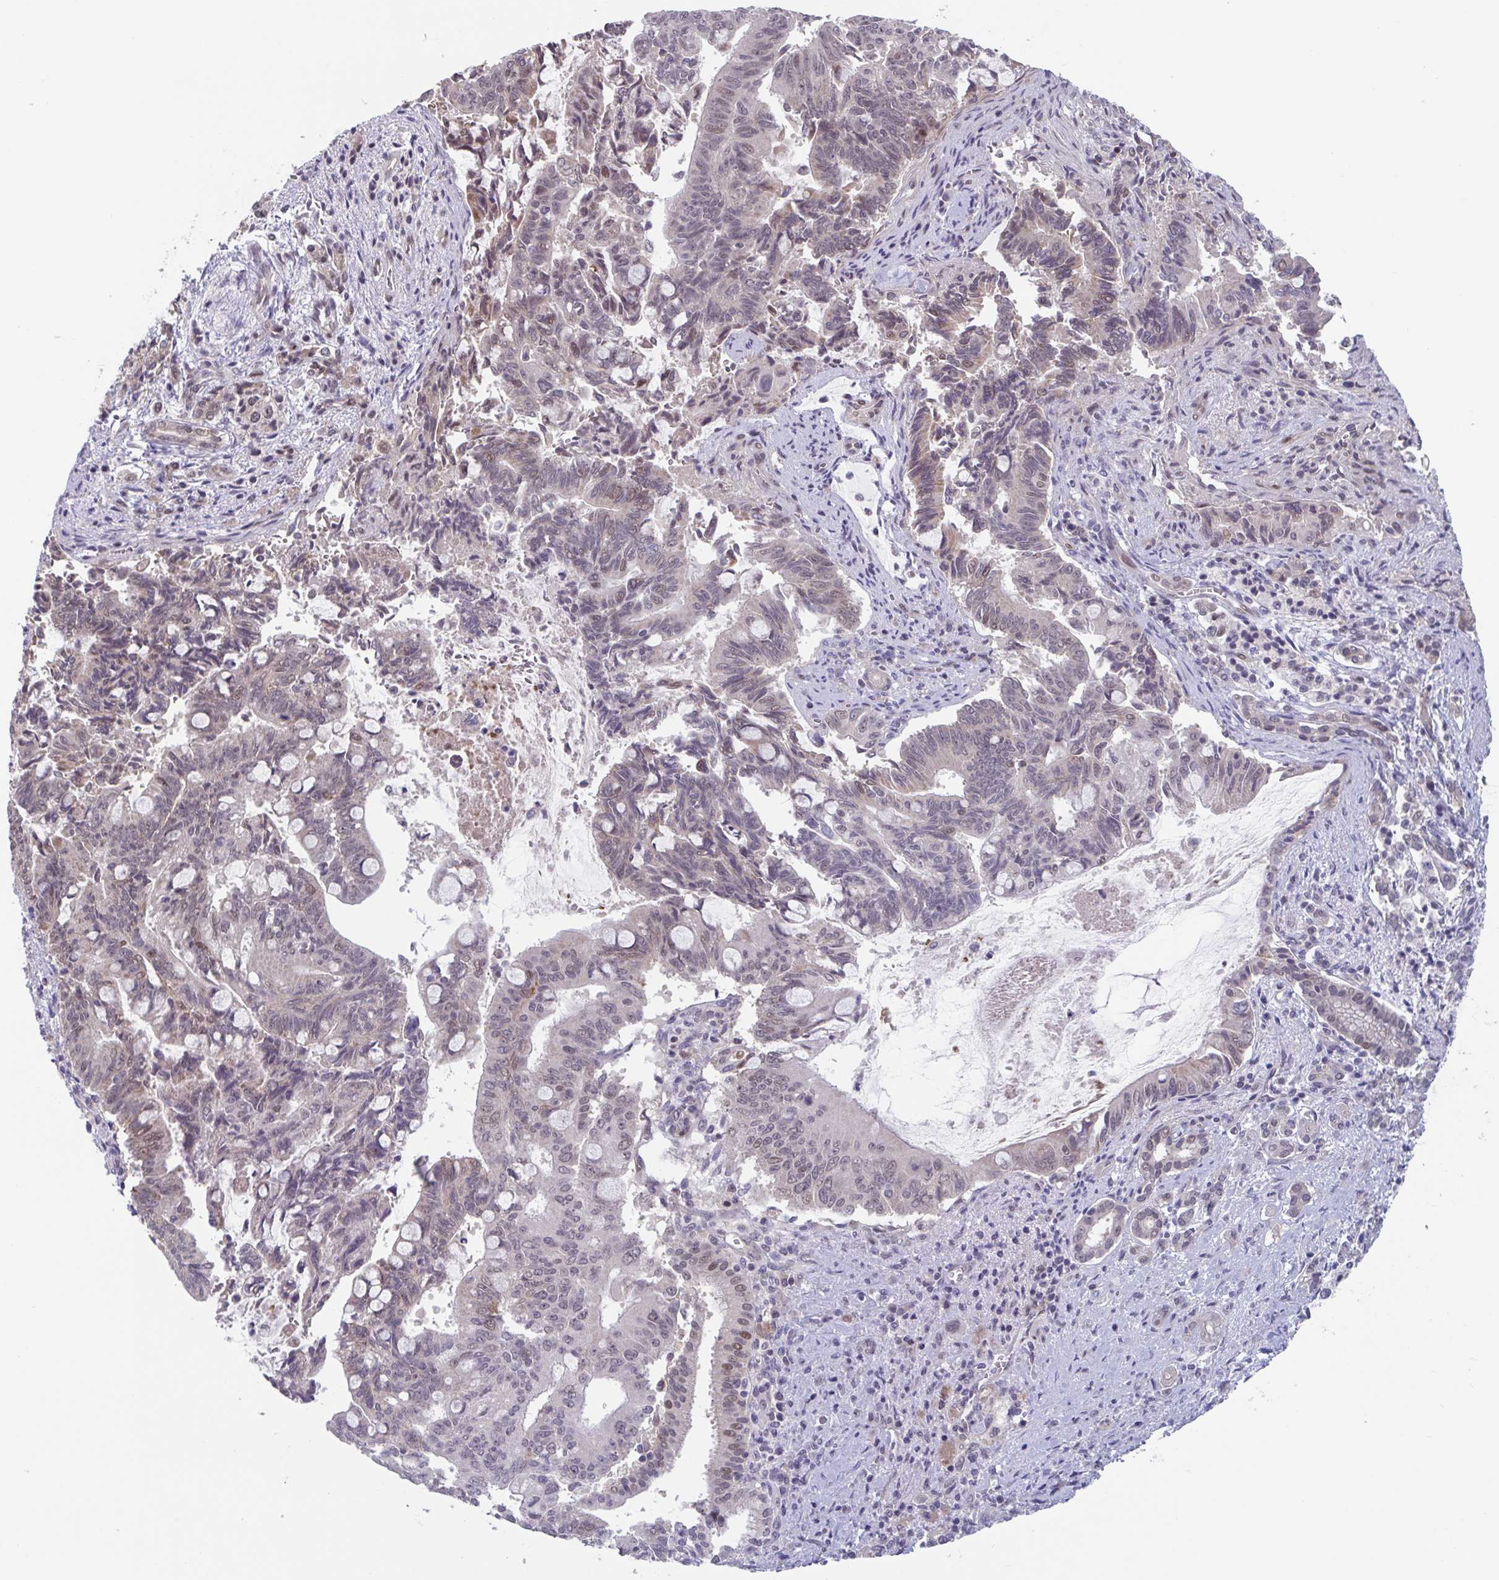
{"staining": {"intensity": "moderate", "quantity": "<25%", "location": "nuclear"}, "tissue": "pancreatic cancer", "cell_type": "Tumor cells", "image_type": "cancer", "snomed": [{"axis": "morphology", "description": "Adenocarcinoma, NOS"}, {"axis": "topography", "description": "Pancreas"}], "caption": "Immunohistochemical staining of human pancreatic adenocarcinoma reveals low levels of moderate nuclear protein staining in approximately <25% of tumor cells.", "gene": "RIOK1", "patient": {"sex": "male", "age": 68}}